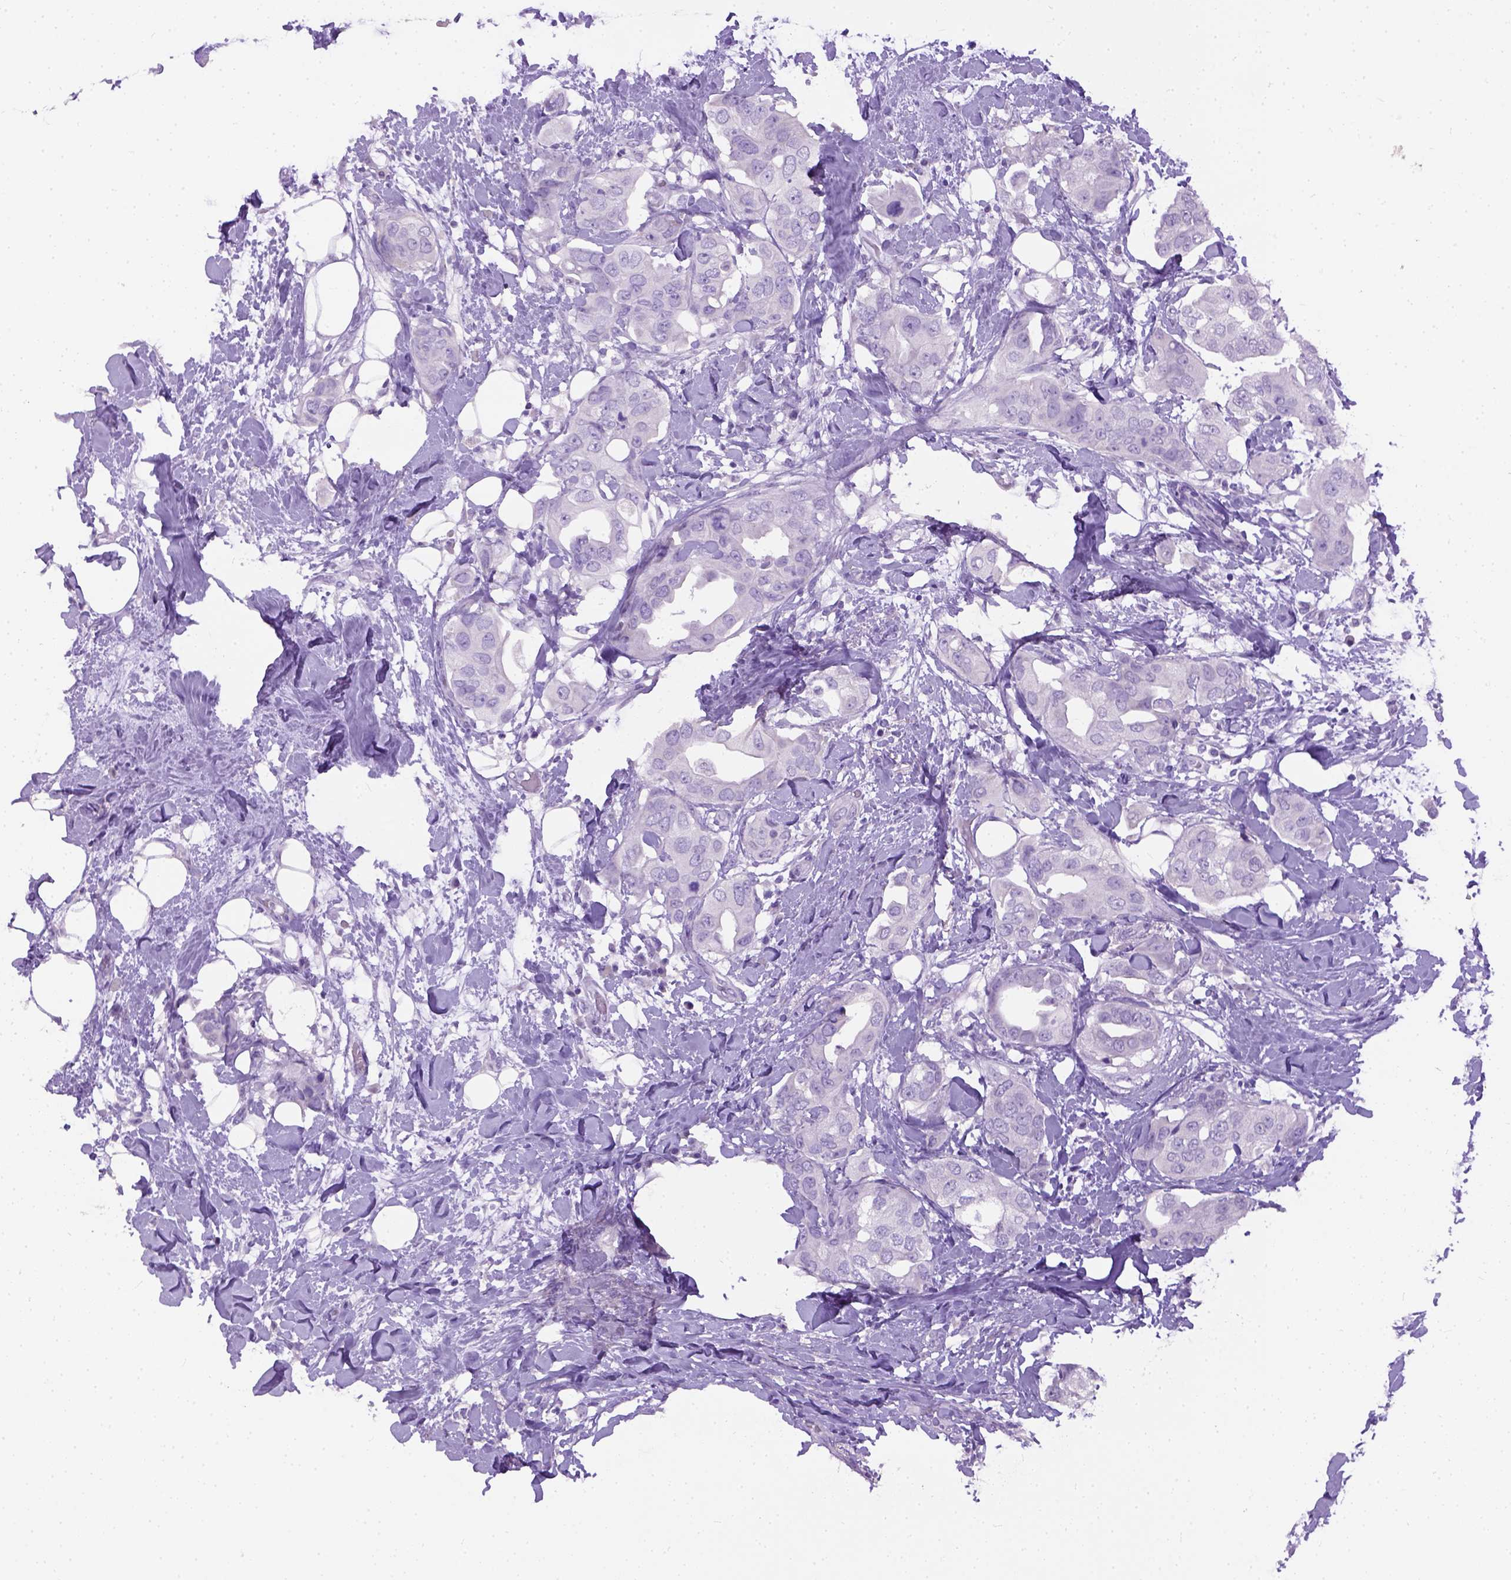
{"staining": {"intensity": "negative", "quantity": "none", "location": "none"}, "tissue": "breast cancer", "cell_type": "Tumor cells", "image_type": "cancer", "snomed": [{"axis": "morphology", "description": "Normal tissue, NOS"}, {"axis": "morphology", "description": "Duct carcinoma"}, {"axis": "topography", "description": "Breast"}], "caption": "Infiltrating ductal carcinoma (breast) was stained to show a protein in brown. There is no significant expression in tumor cells.", "gene": "CYP24A1", "patient": {"sex": "female", "age": 40}}